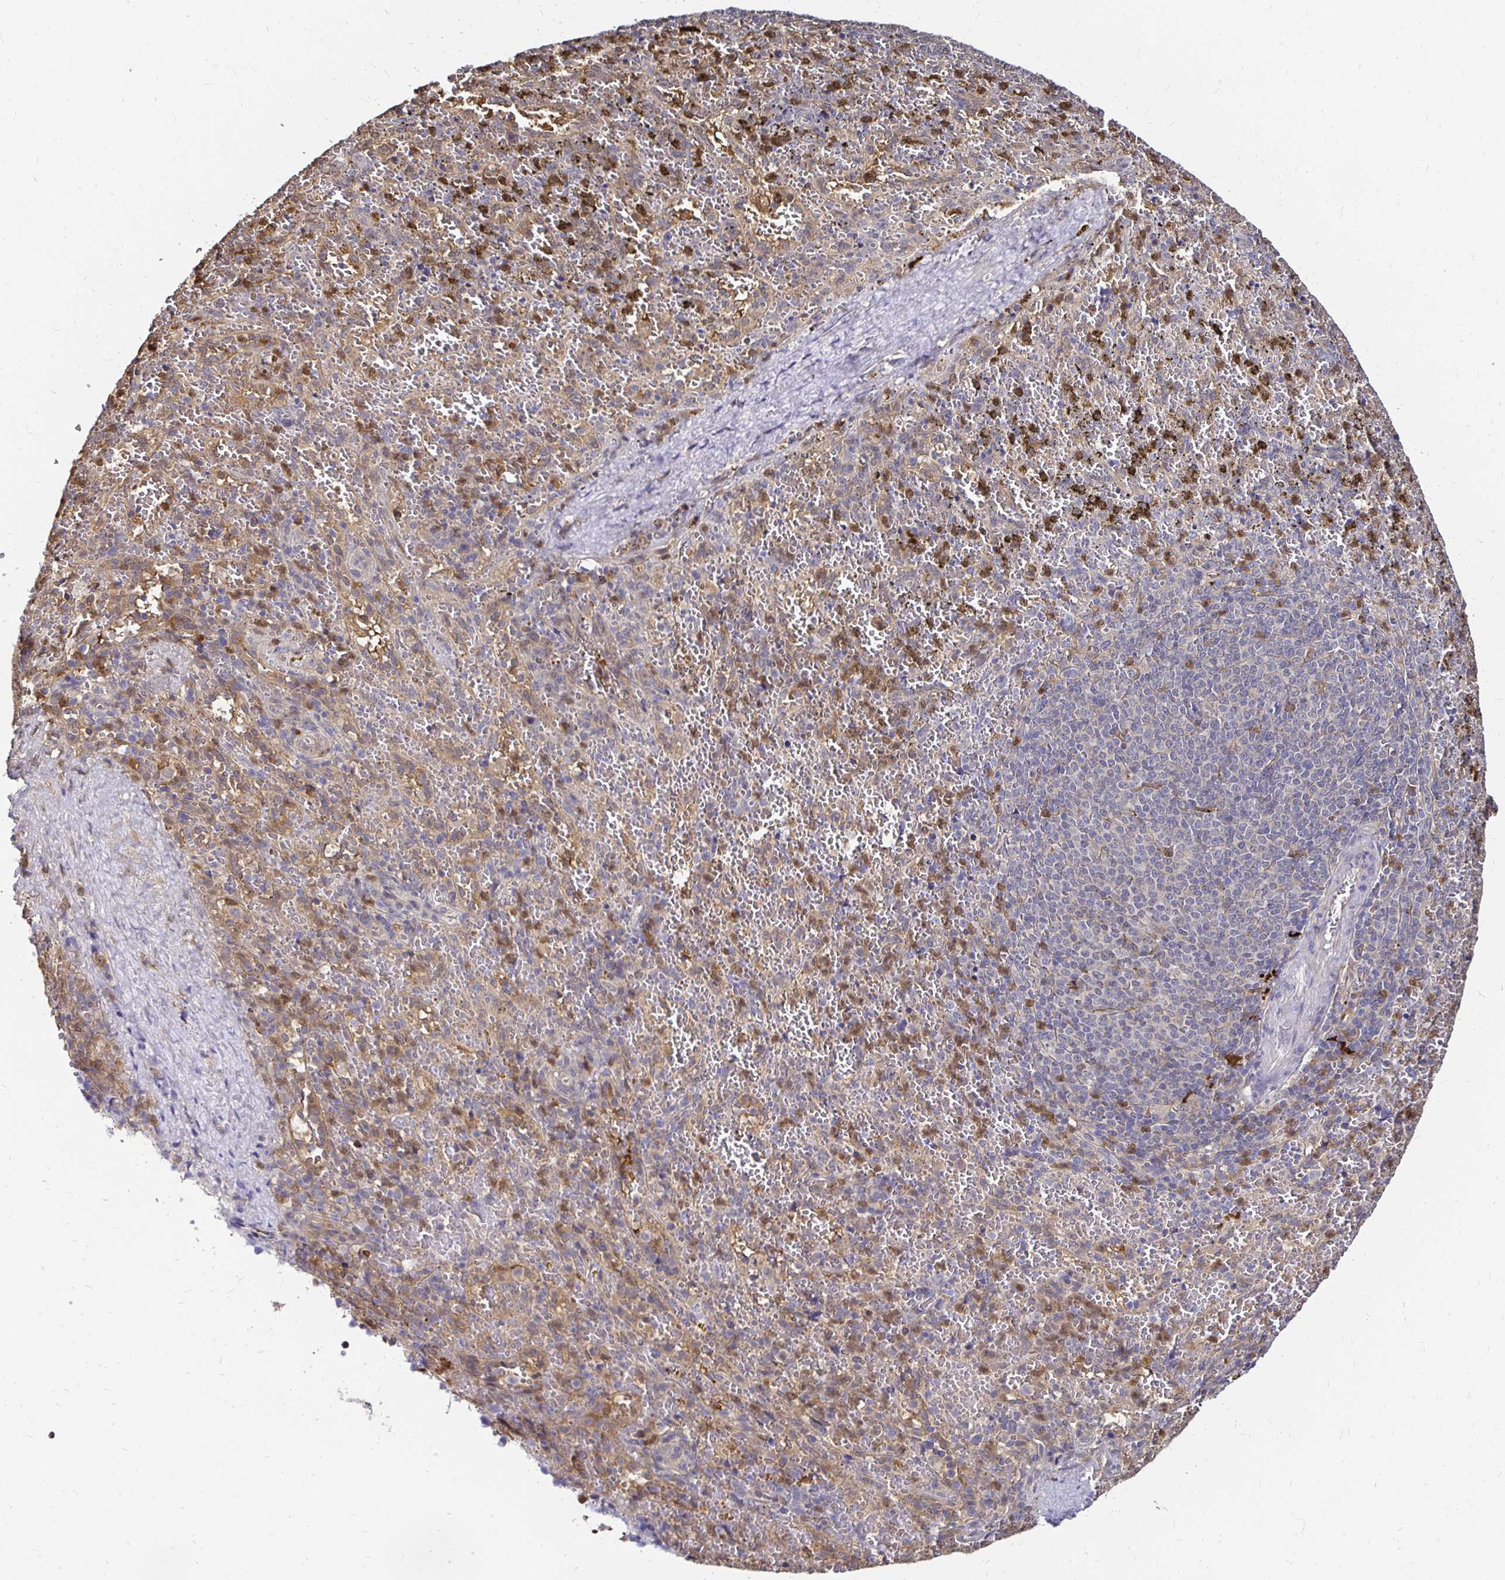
{"staining": {"intensity": "moderate", "quantity": "25%-75%", "location": "cytoplasmic/membranous"}, "tissue": "spleen", "cell_type": "Cells in red pulp", "image_type": "normal", "snomed": [{"axis": "morphology", "description": "Normal tissue, NOS"}, {"axis": "topography", "description": "Spleen"}], "caption": "The immunohistochemical stain highlights moderate cytoplasmic/membranous positivity in cells in red pulp of unremarkable spleen.", "gene": "TXN", "patient": {"sex": "female", "age": 50}}